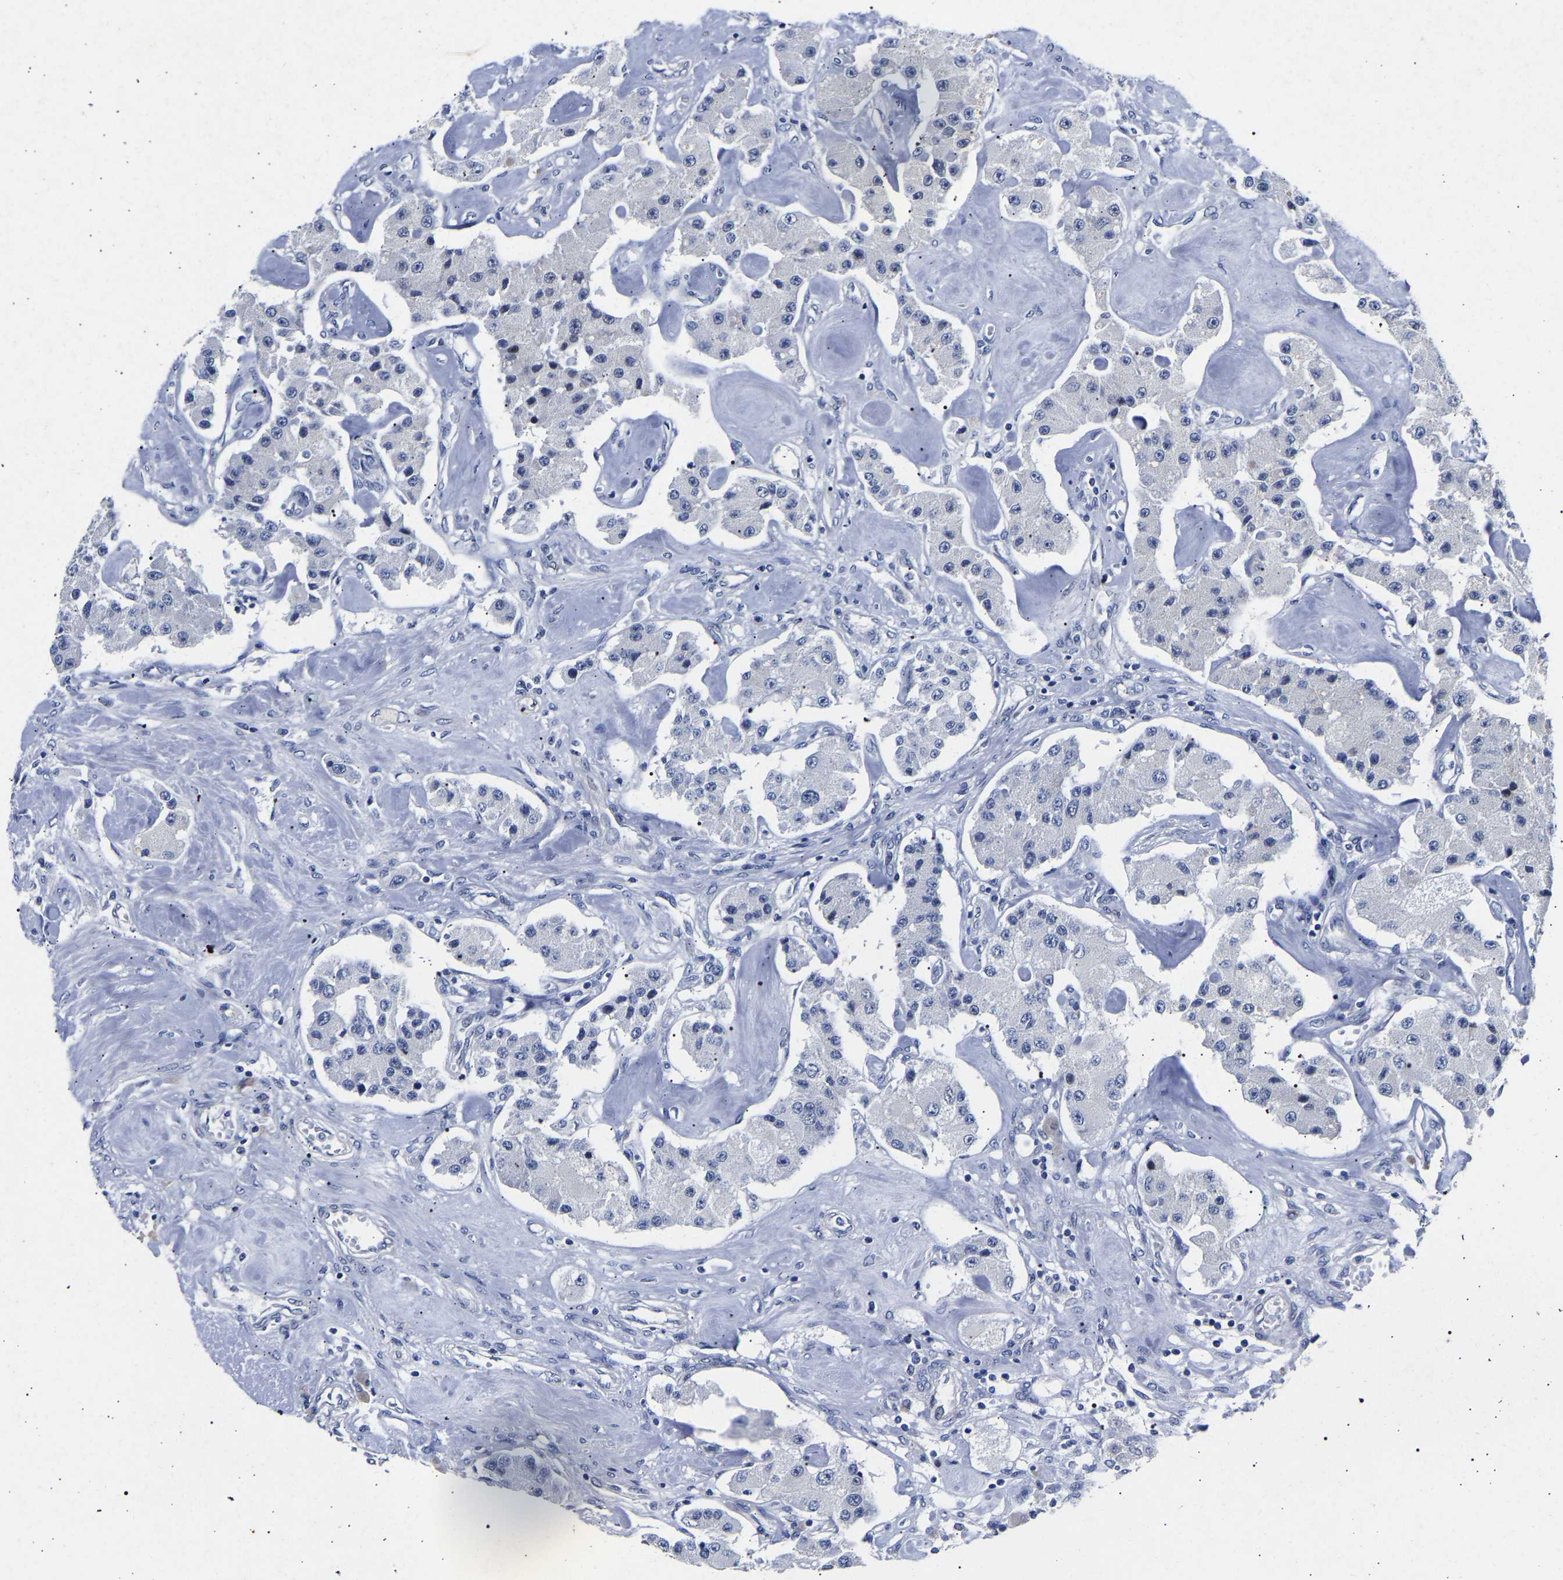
{"staining": {"intensity": "negative", "quantity": "none", "location": "none"}, "tissue": "carcinoid", "cell_type": "Tumor cells", "image_type": "cancer", "snomed": [{"axis": "morphology", "description": "Carcinoid, malignant, NOS"}, {"axis": "topography", "description": "Pancreas"}], "caption": "High power microscopy image of an immunohistochemistry micrograph of carcinoid, revealing no significant expression in tumor cells. (DAB (3,3'-diaminobenzidine) IHC with hematoxylin counter stain).", "gene": "CCDC6", "patient": {"sex": "male", "age": 41}}